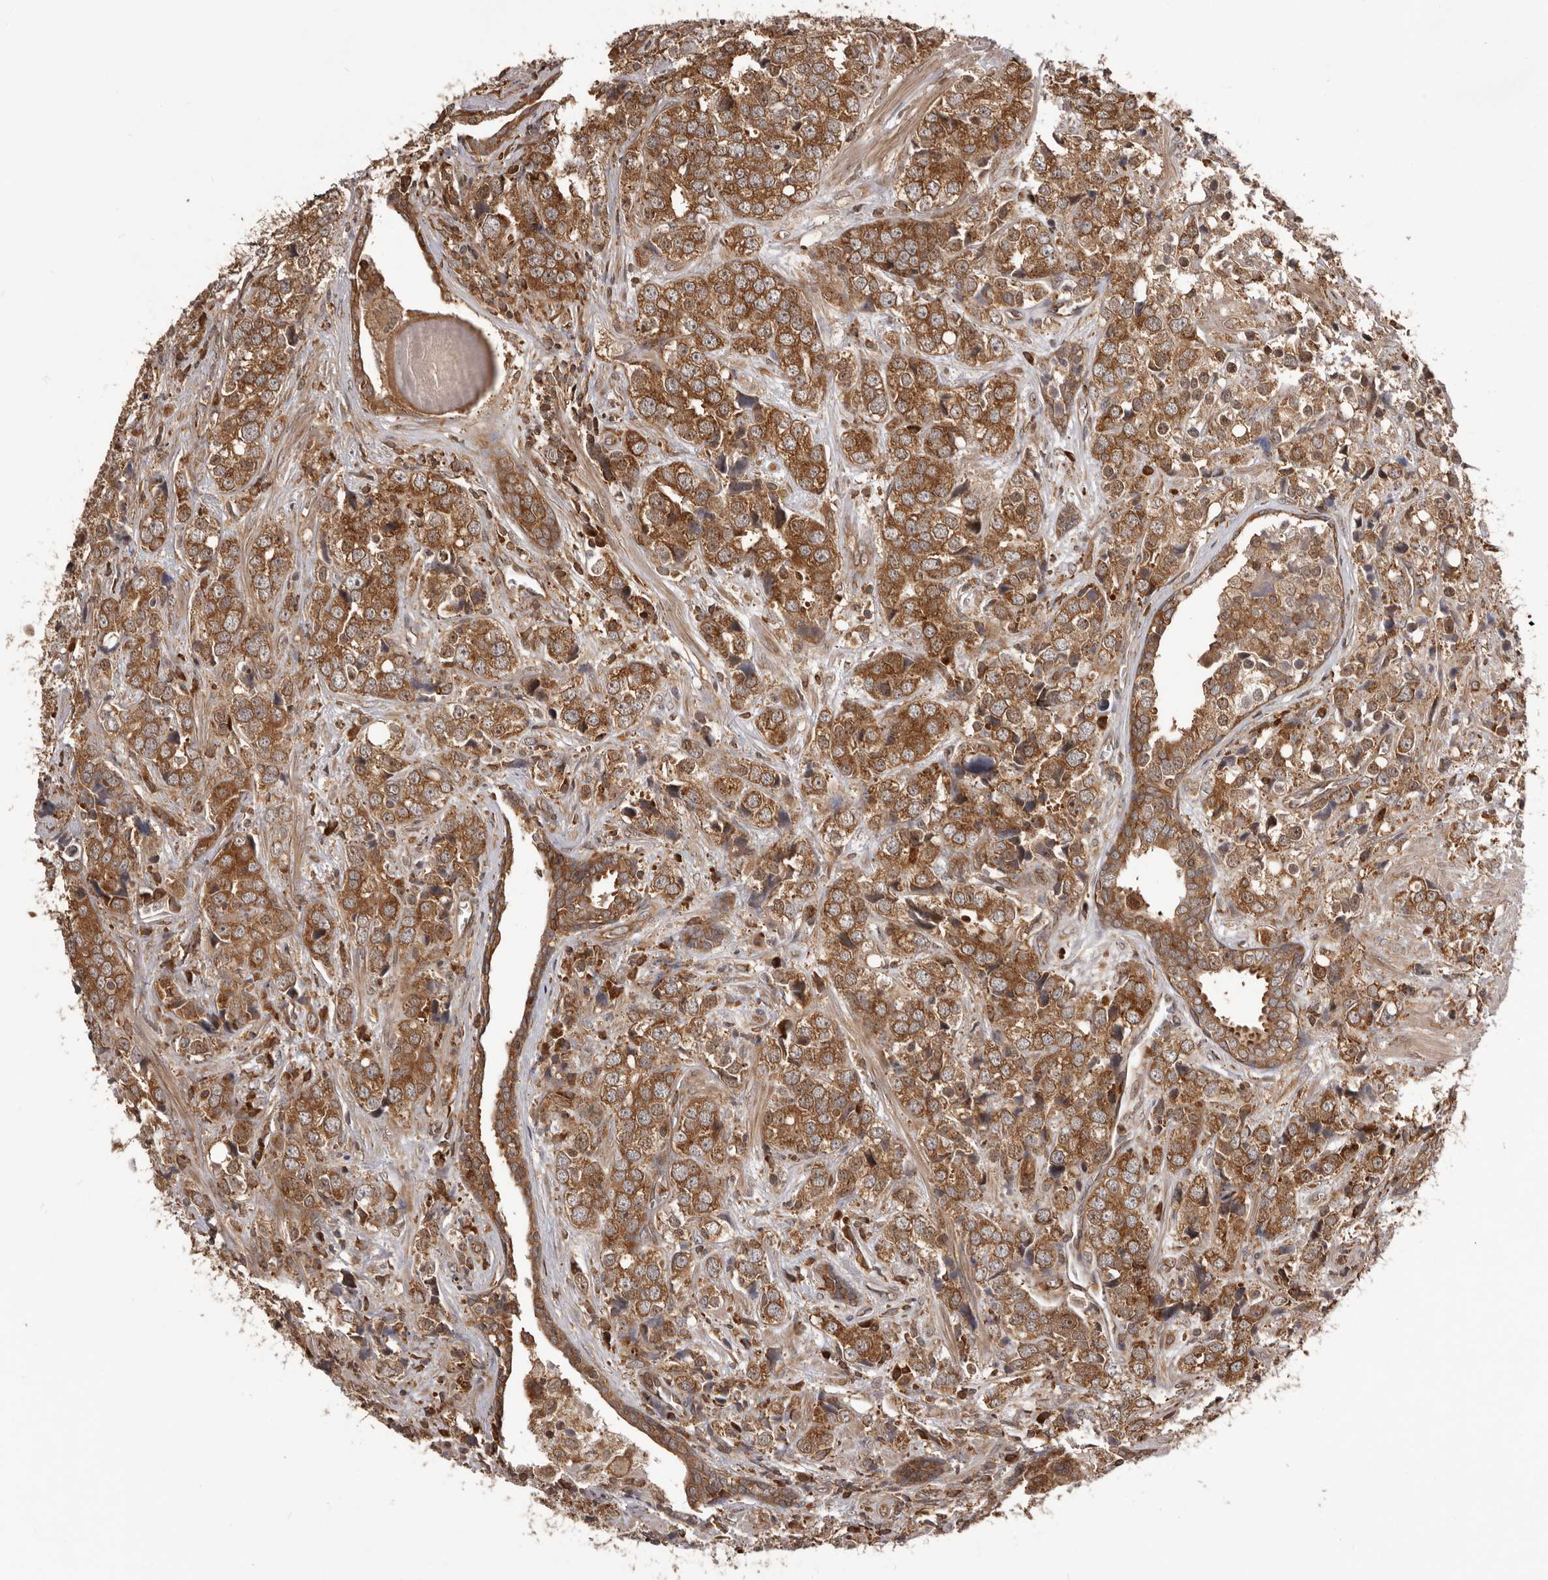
{"staining": {"intensity": "moderate", "quantity": ">75%", "location": "cytoplasmic/membranous"}, "tissue": "prostate cancer", "cell_type": "Tumor cells", "image_type": "cancer", "snomed": [{"axis": "morphology", "description": "Adenocarcinoma, High grade"}, {"axis": "topography", "description": "Prostate"}], "caption": "The photomicrograph displays a brown stain indicating the presence of a protein in the cytoplasmic/membranous of tumor cells in high-grade adenocarcinoma (prostate). (Brightfield microscopy of DAB IHC at high magnification).", "gene": "HBS1L", "patient": {"sex": "male", "age": 71}}